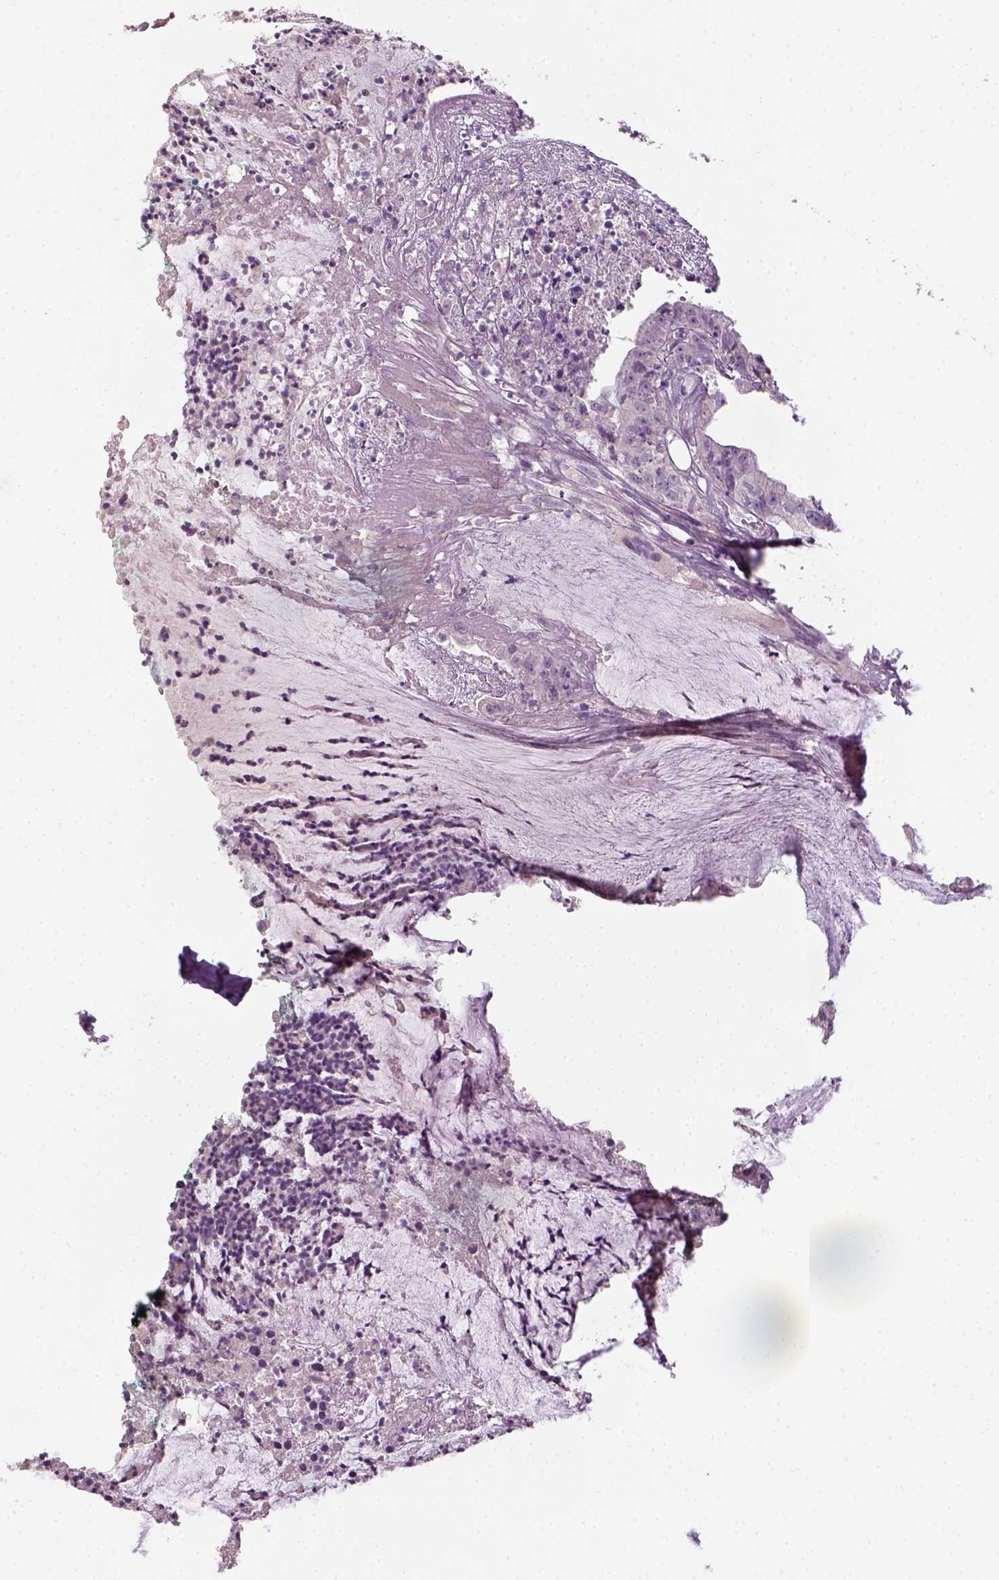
{"staining": {"intensity": "negative", "quantity": "none", "location": "none"}, "tissue": "colorectal cancer", "cell_type": "Tumor cells", "image_type": "cancer", "snomed": [{"axis": "morphology", "description": "Adenocarcinoma, NOS"}, {"axis": "topography", "description": "Colon"}], "caption": "This is a histopathology image of IHC staining of colorectal adenocarcinoma, which shows no staining in tumor cells.", "gene": "GFI1B", "patient": {"sex": "female", "age": 78}}